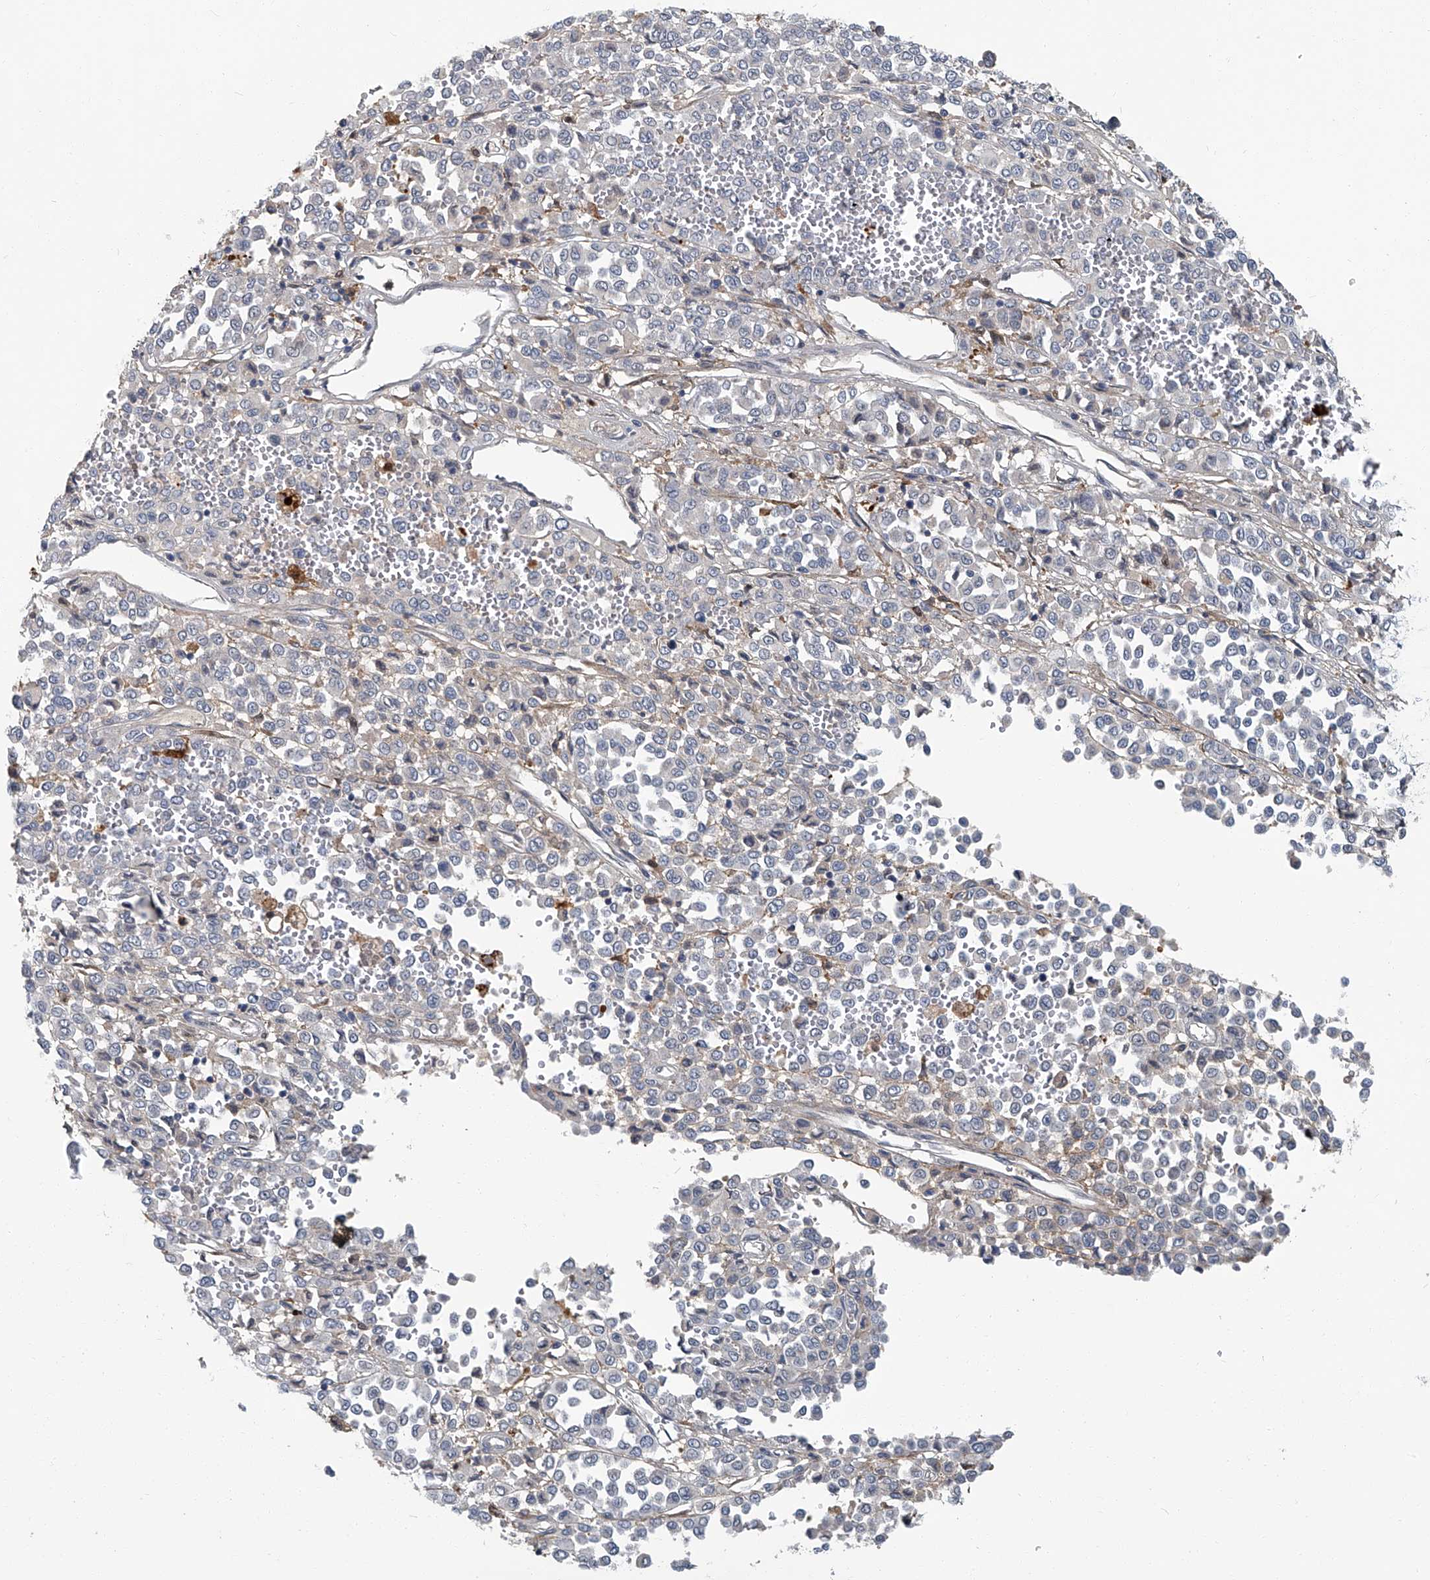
{"staining": {"intensity": "negative", "quantity": "none", "location": "none"}, "tissue": "melanoma", "cell_type": "Tumor cells", "image_type": "cancer", "snomed": [{"axis": "morphology", "description": "Malignant melanoma, Metastatic site"}, {"axis": "topography", "description": "Pancreas"}], "caption": "Immunohistochemical staining of human malignant melanoma (metastatic site) shows no significant positivity in tumor cells. The staining is performed using DAB (3,3'-diaminobenzidine) brown chromogen with nuclei counter-stained in using hematoxylin.", "gene": "AKNAD1", "patient": {"sex": "female", "age": 30}}